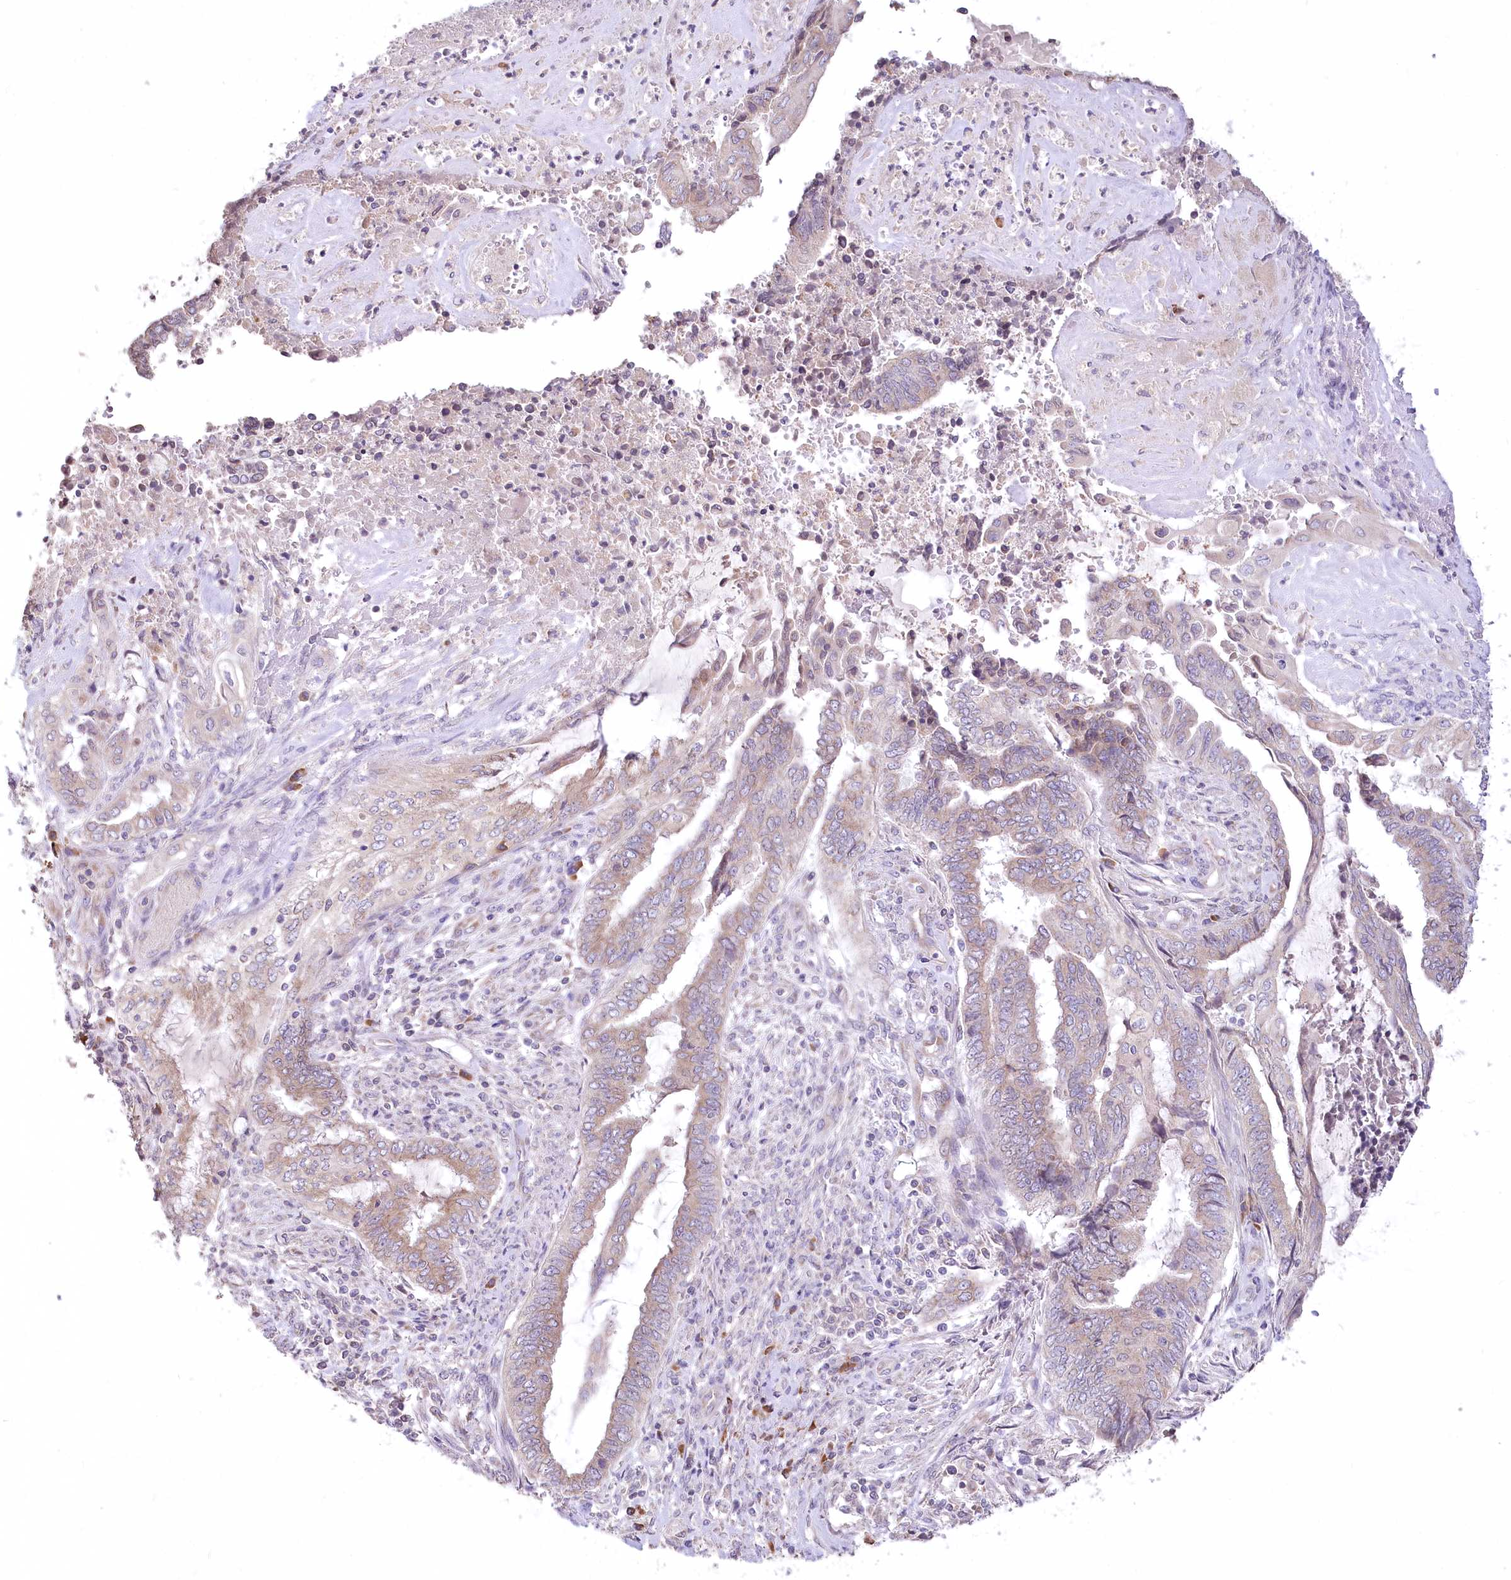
{"staining": {"intensity": "weak", "quantity": "25%-75%", "location": "cytoplasmic/membranous"}, "tissue": "endometrial cancer", "cell_type": "Tumor cells", "image_type": "cancer", "snomed": [{"axis": "morphology", "description": "Adenocarcinoma, NOS"}, {"axis": "topography", "description": "Uterus"}, {"axis": "topography", "description": "Endometrium"}], "caption": "Endometrial cancer (adenocarcinoma) tissue reveals weak cytoplasmic/membranous positivity in approximately 25%-75% of tumor cells, visualized by immunohistochemistry. The staining was performed using DAB (3,3'-diaminobenzidine), with brown indicating positive protein expression. Nuclei are stained blue with hematoxylin.", "gene": "STT3B", "patient": {"sex": "female", "age": 70}}